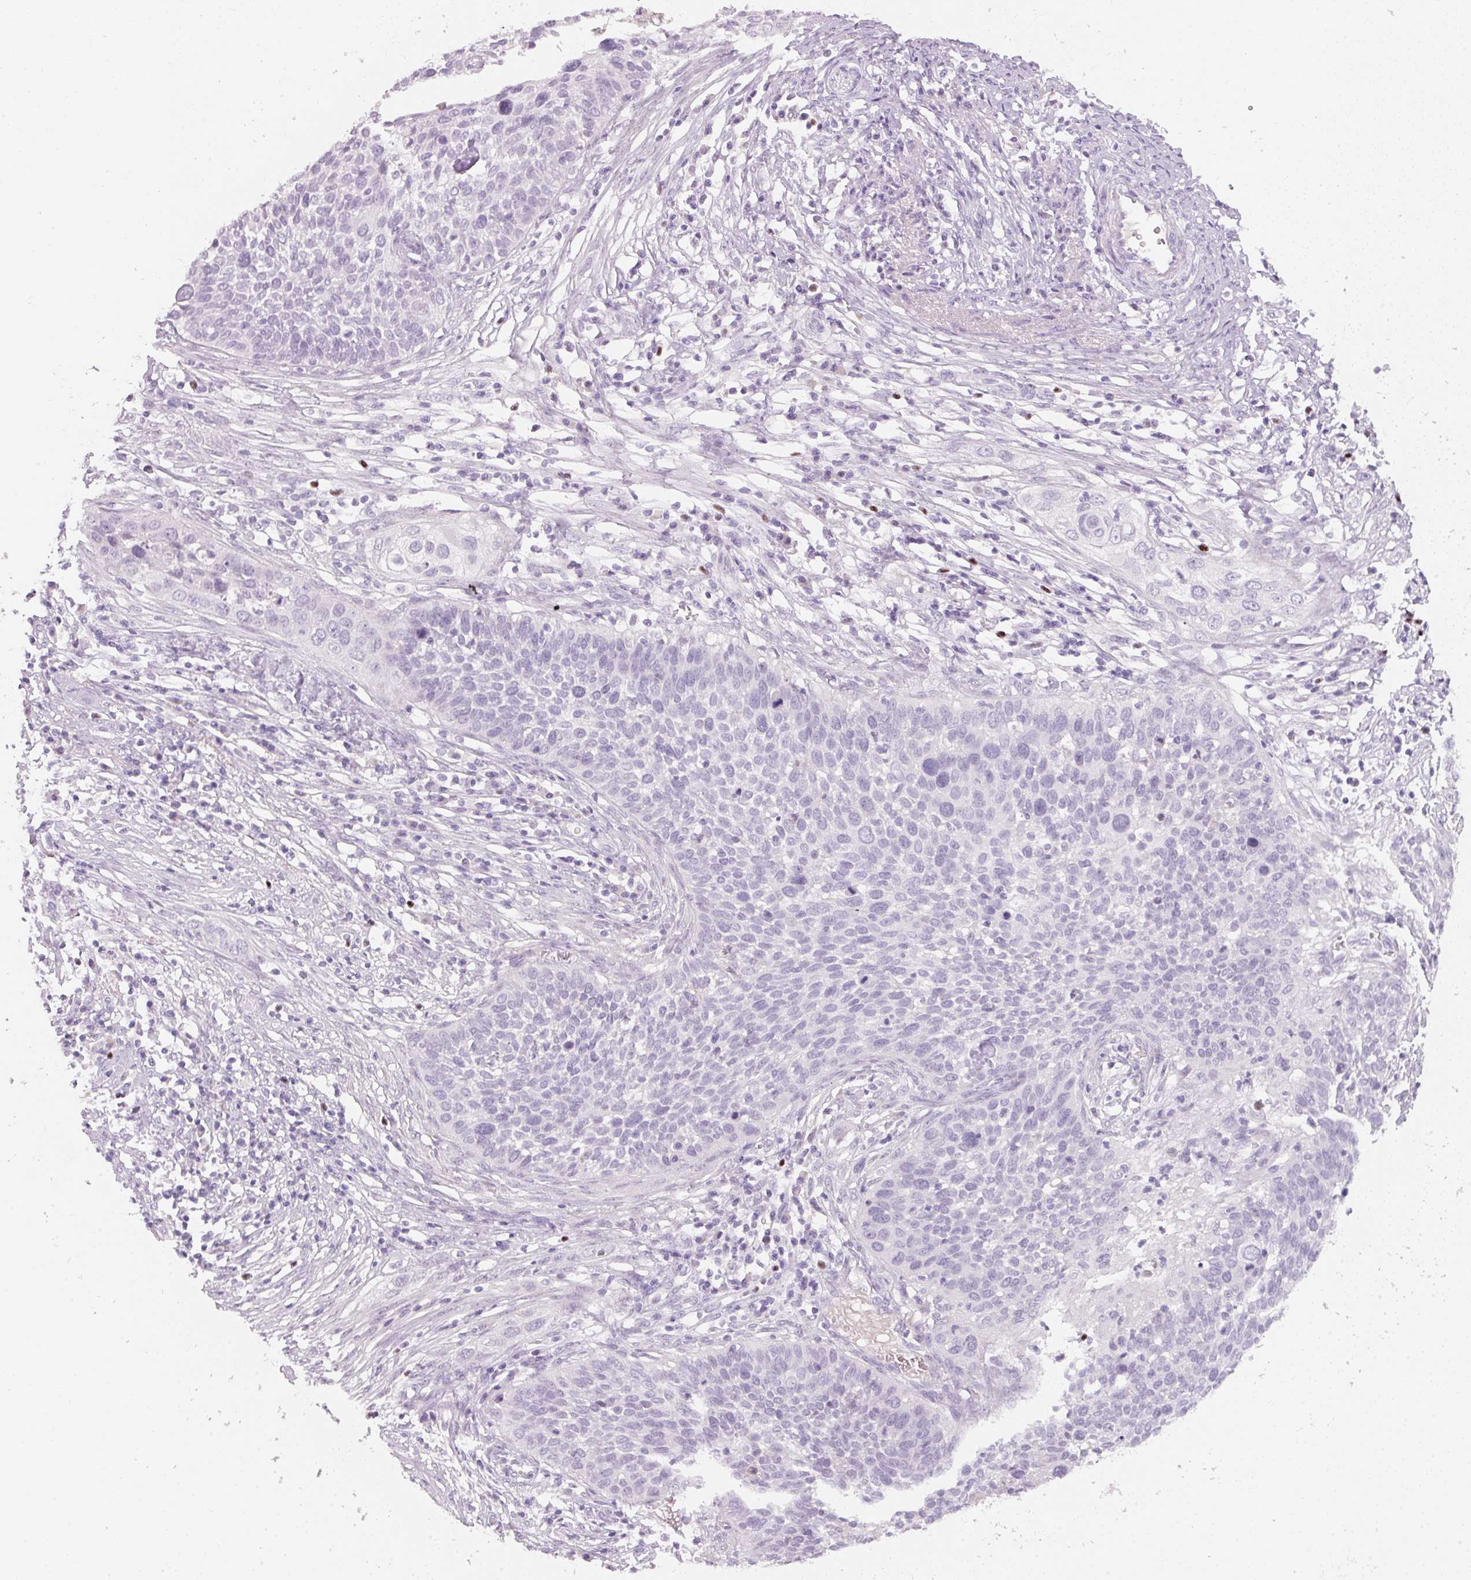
{"staining": {"intensity": "negative", "quantity": "none", "location": "none"}, "tissue": "cervical cancer", "cell_type": "Tumor cells", "image_type": "cancer", "snomed": [{"axis": "morphology", "description": "Squamous cell carcinoma, NOS"}, {"axis": "topography", "description": "Cervix"}], "caption": "Immunohistochemistry histopathology image of human cervical cancer (squamous cell carcinoma) stained for a protein (brown), which reveals no expression in tumor cells.", "gene": "ENSG00000206549", "patient": {"sex": "female", "age": 34}}